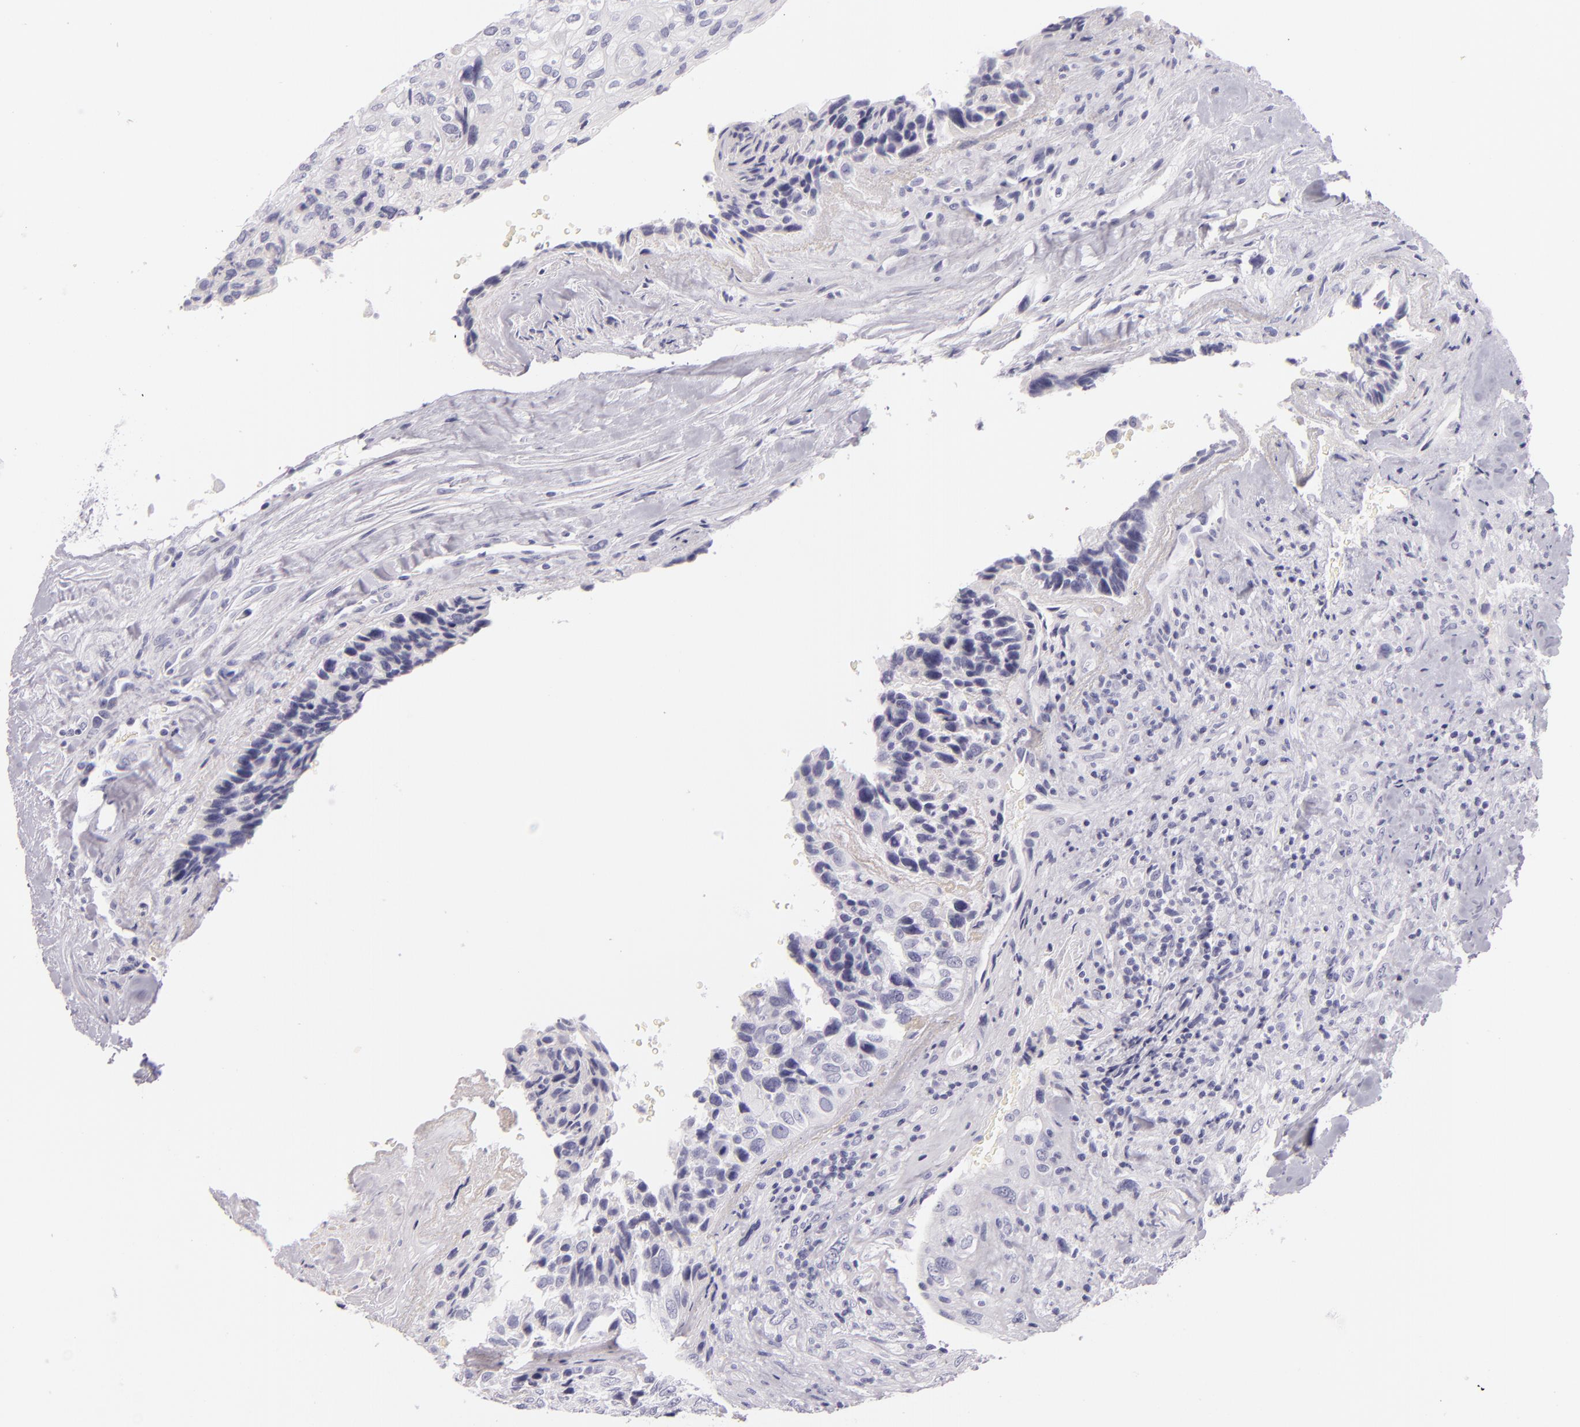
{"staining": {"intensity": "negative", "quantity": "none", "location": "none"}, "tissue": "breast cancer", "cell_type": "Tumor cells", "image_type": "cancer", "snomed": [{"axis": "morphology", "description": "Neoplasm, malignant, NOS"}, {"axis": "topography", "description": "Breast"}], "caption": "Immunohistochemical staining of neoplasm (malignant) (breast) demonstrates no significant staining in tumor cells. (Brightfield microscopy of DAB (3,3'-diaminobenzidine) IHC at high magnification).", "gene": "INA", "patient": {"sex": "female", "age": 50}}